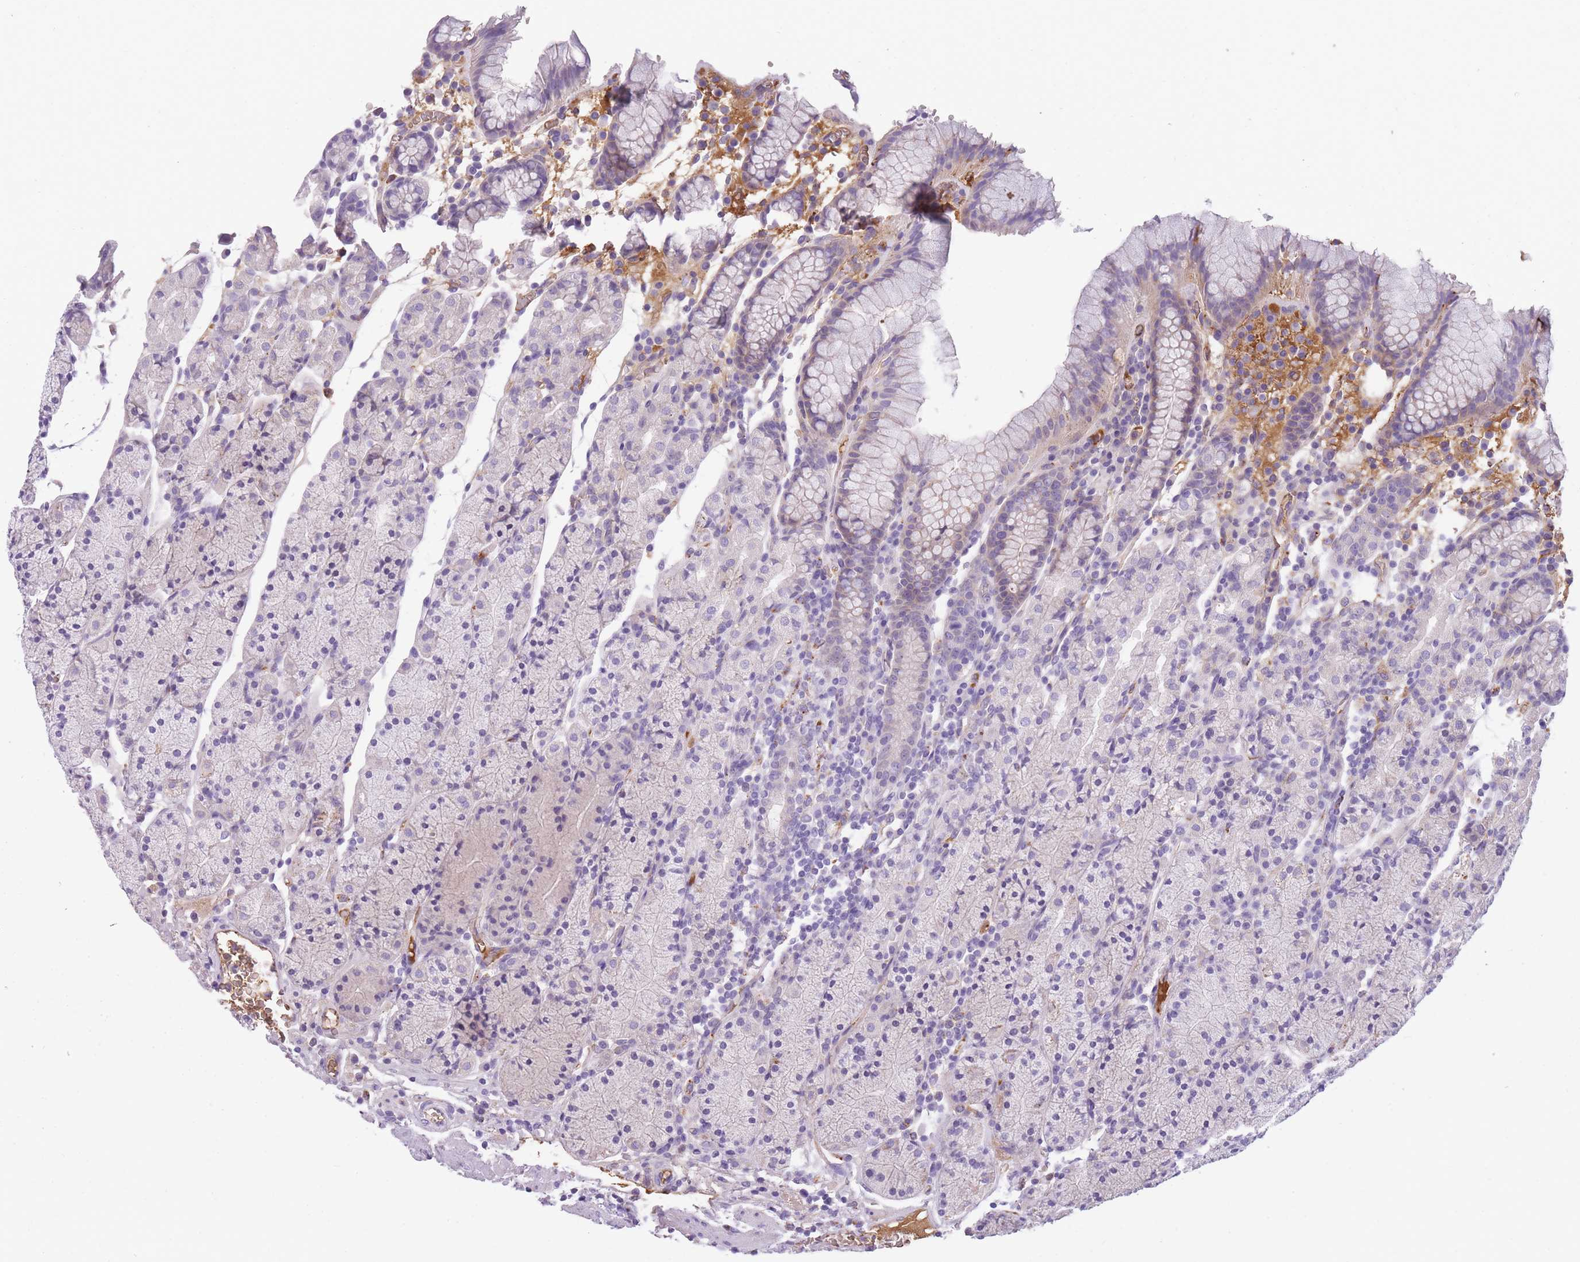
{"staining": {"intensity": "weak", "quantity": "<25%", "location": "cytoplasmic/membranous"}, "tissue": "stomach", "cell_type": "Glandular cells", "image_type": "normal", "snomed": [{"axis": "morphology", "description": "Normal tissue, NOS"}, {"axis": "topography", "description": "Stomach, upper"}, {"axis": "topography", "description": "Stomach"}], "caption": "The photomicrograph reveals no significant positivity in glandular cells of stomach.", "gene": "GNAT1", "patient": {"sex": "male", "age": 62}}